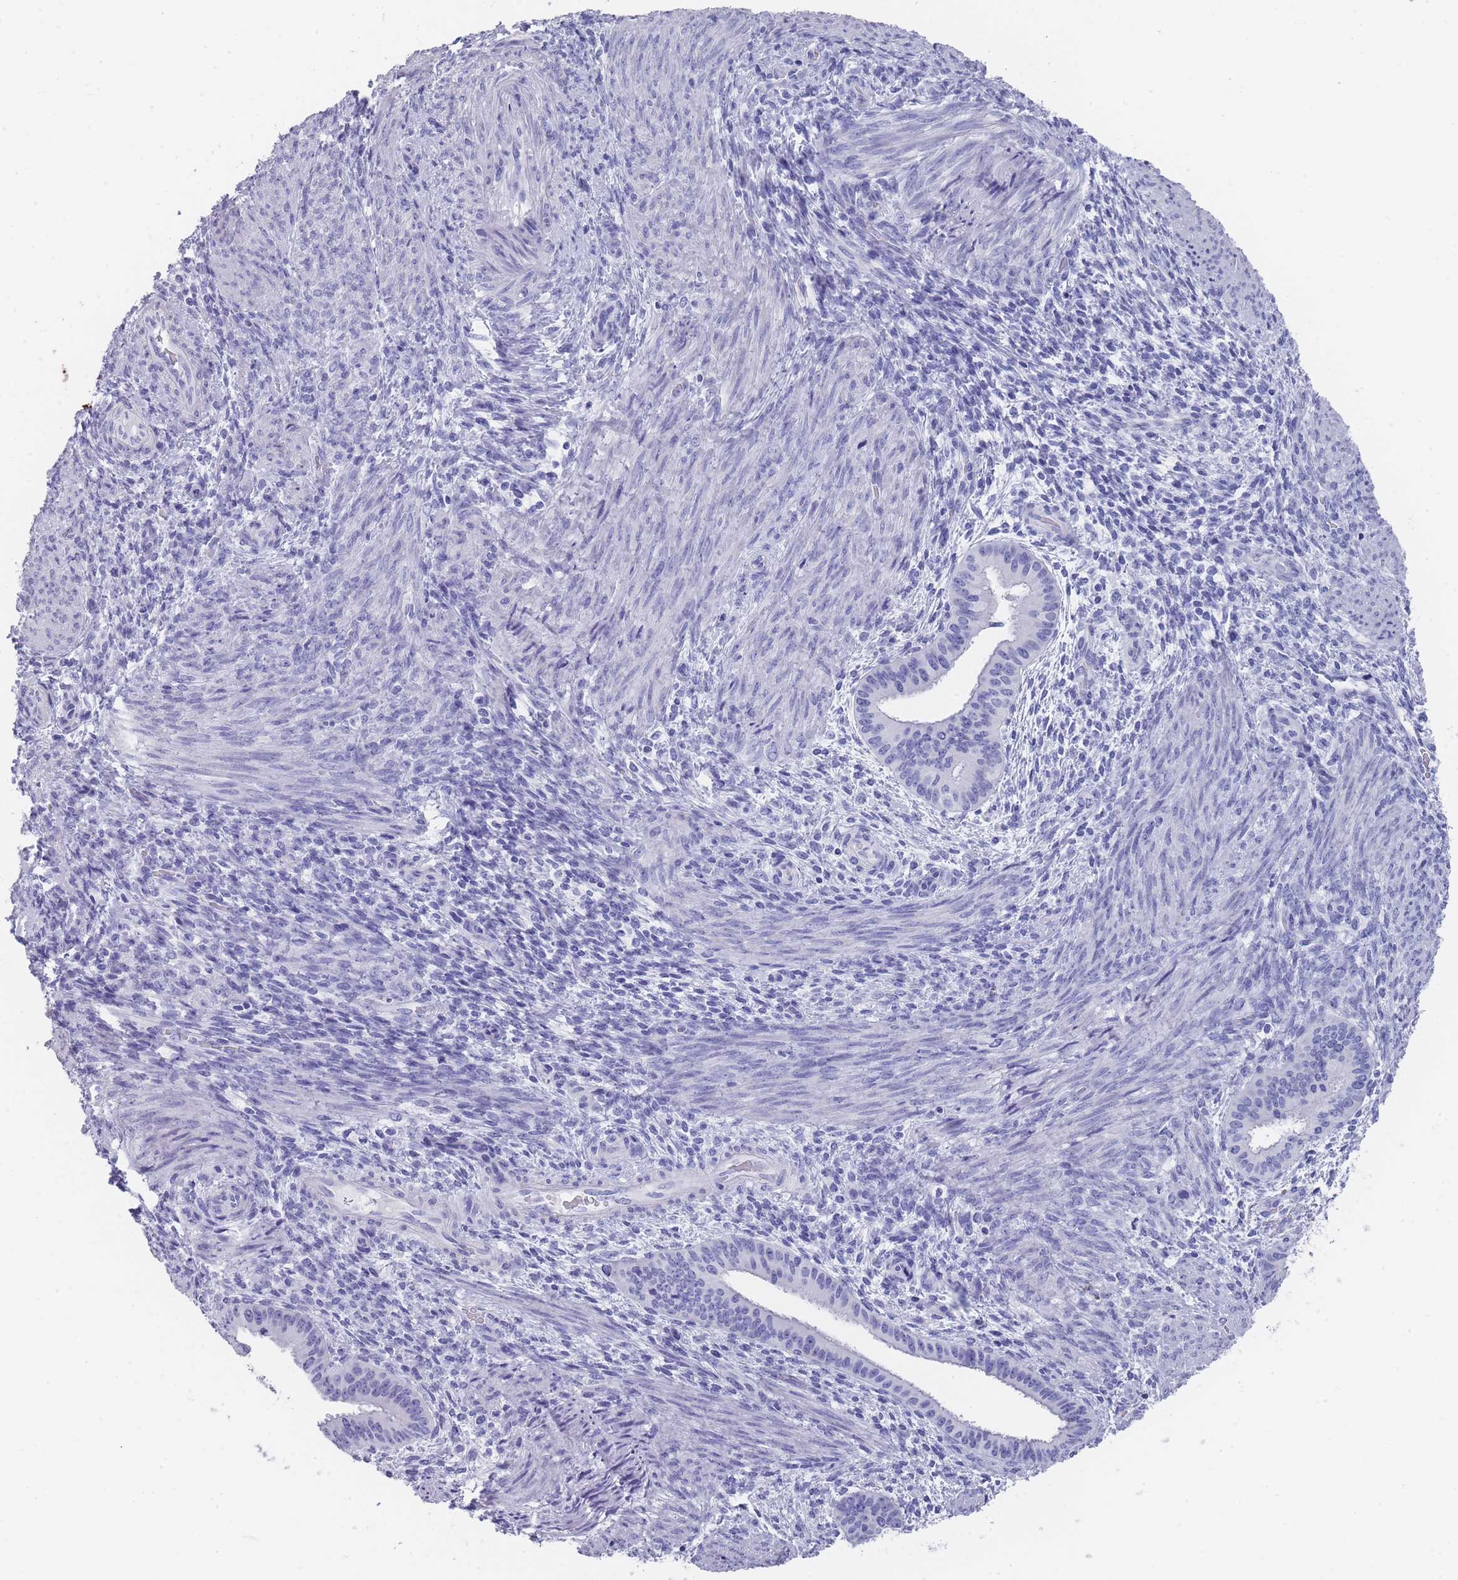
{"staining": {"intensity": "negative", "quantity": "none", "location": "none"}, "tissue": "endometrium", "cell_type": "Cells in endometrial stroma", "image_type": "normal", "snomed": [{"axis": "morphology", "description": "Normal tissue, NOS"}, {"axis": "topography", "description": "Endometrium"}], "caption": "The micrograph displays no significant staining in cells in endometrial stroma of endometrium.", "gene": "RAB2B", "patient": {"sex": "female", "age": 36}}